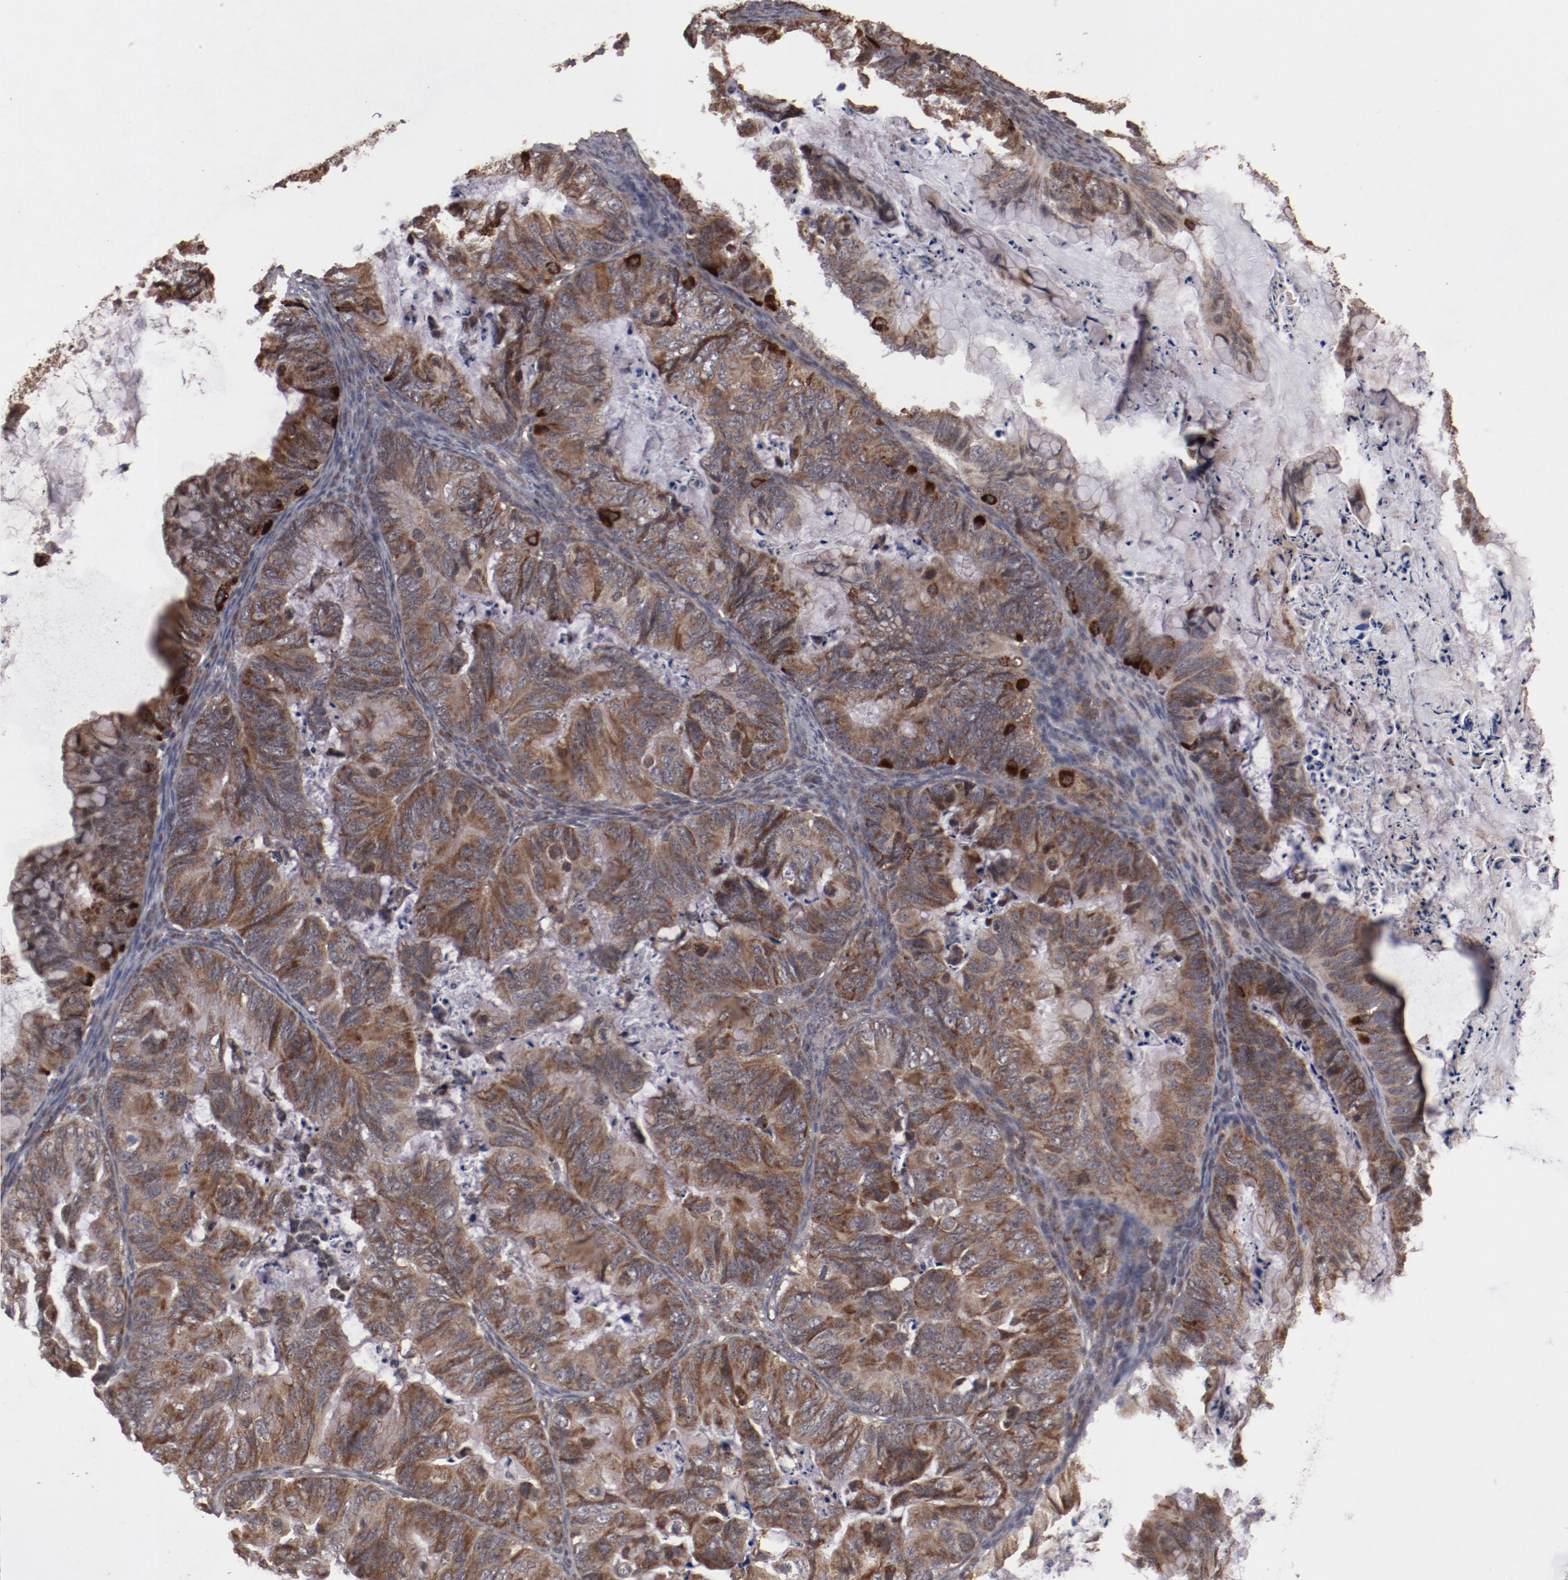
{"staining": {"intensity": "strong", "quantity": ">75%", "location": "cytoplasmic/membranous"}, "tissue": "ovarian cancer", "cell_type": "Tumor cells", "image_type": "cancer", "snomed": [{"axis": "morphology", "description": "Cystadenocarcinoma, mucinous, NOS"}, {"axis": "topography", "description": "Ovary"}], "caption": "Protein positivity by IHC displays strong cytoplasmic/membranous expression in approximately >75% of tumor cells in ovarian cancer.", "gene": "TENM1", "patient": {"sex": "female", "age": 36}}